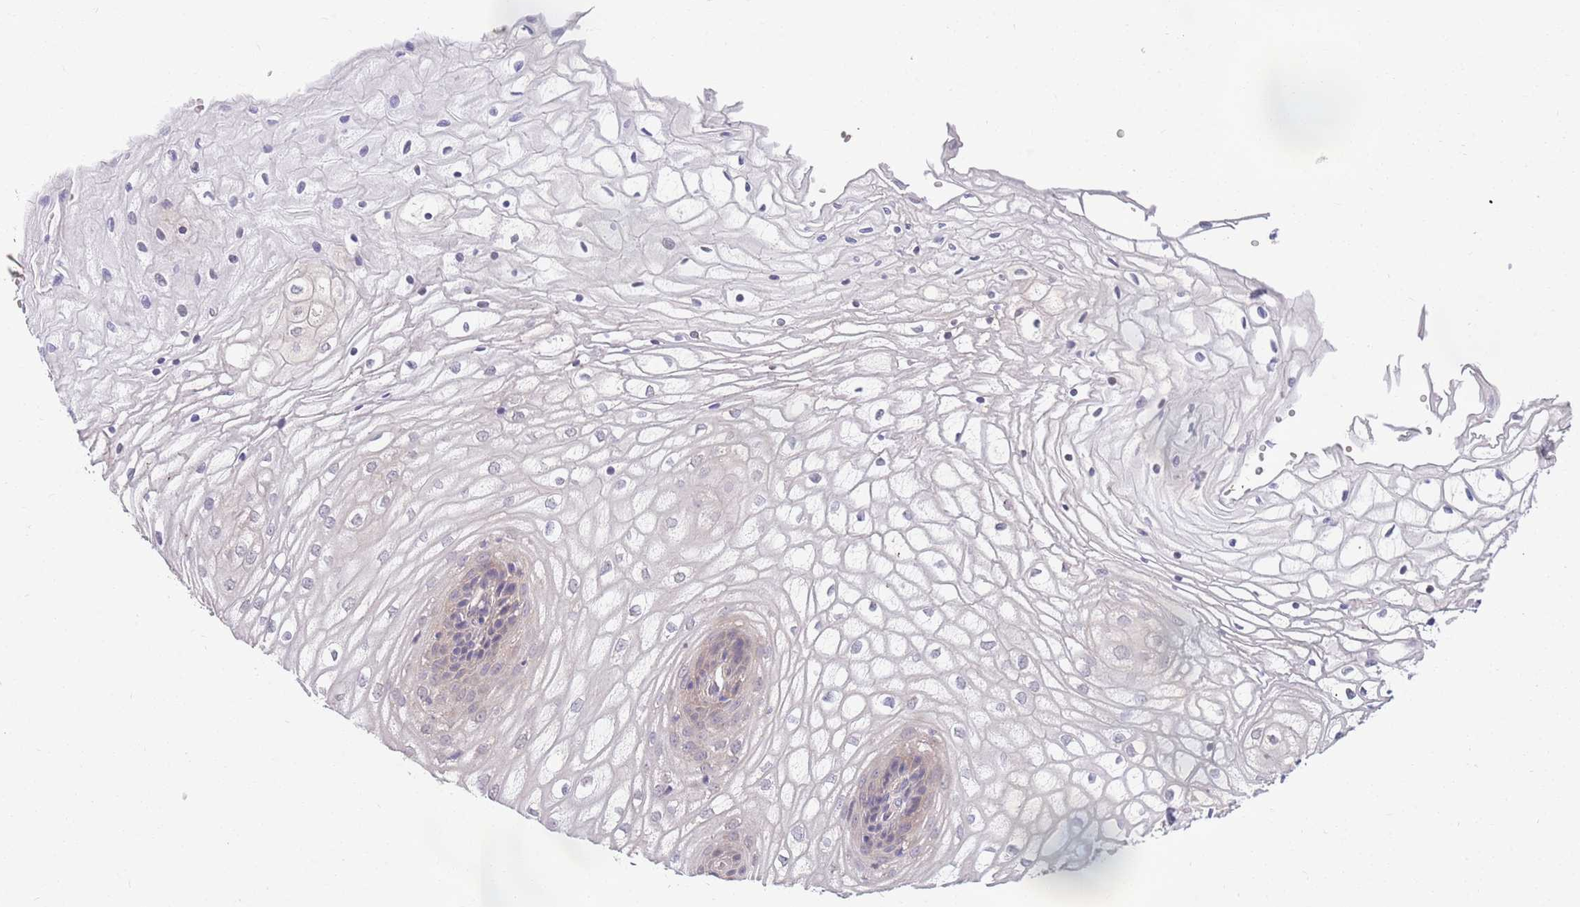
{"staining": {"intensity": "negative", "quantity": "none", "location": "none"}, "tissue": "vagina", "cell_type": "Squamous epithelial cells", "image_type": "normal", "snomed": [{"axis": "morphology", "description": "Normal tissue, NOS"}, {"axis": "topography", "description": "Vagina"}], "caption": "DAB (3,3'-diaminobenzidine) immunohistochemical staining of benign vagina displays no significant staining in squamous epithelial cells.", "gene": "MARVELD2", "patient": {"sex": "female", "age": 34}}